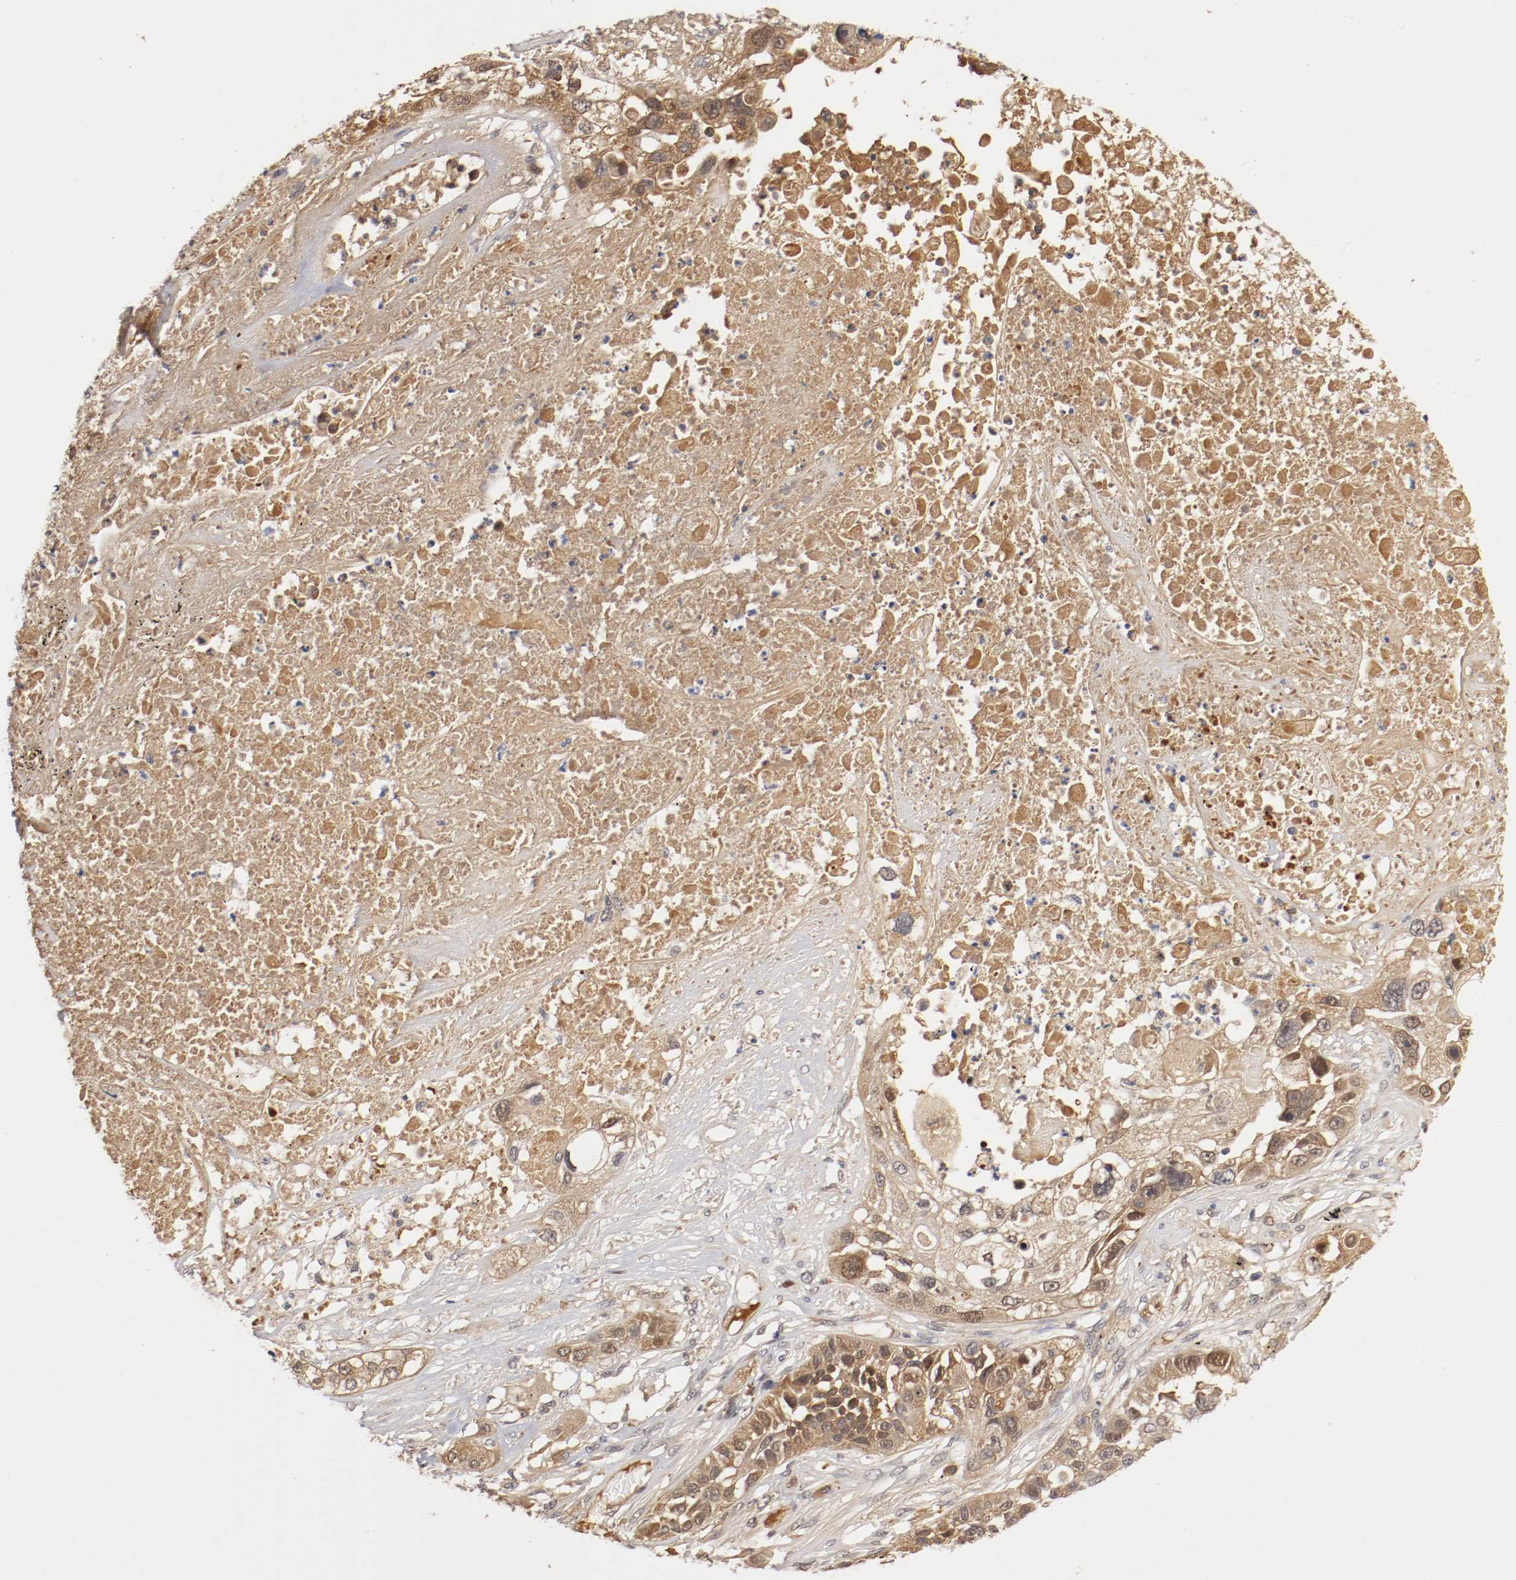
{"staining": {"intensity": "moderate", "quantity": ">75%", "location": "cytoplasmic/membranous,nuclear"}, "tissue": "lung cancer", "cell_type": "Tumor cells", "image_type": "cancer", "snomed": [{"axis": "morphology", "description": "Squamous cell carcinoma, NOS"}, {"axis": "topography", "description": "Lung"}], "caption": "There is medium levels of moderate cytoplasmic/membranous and nuclear expression in tumor cells of lung cancer, as demonstrated by immunohistochemical staining (brown color).", "gene": "DNMT3B", "patient": {"sex": "male", "age": 71}}